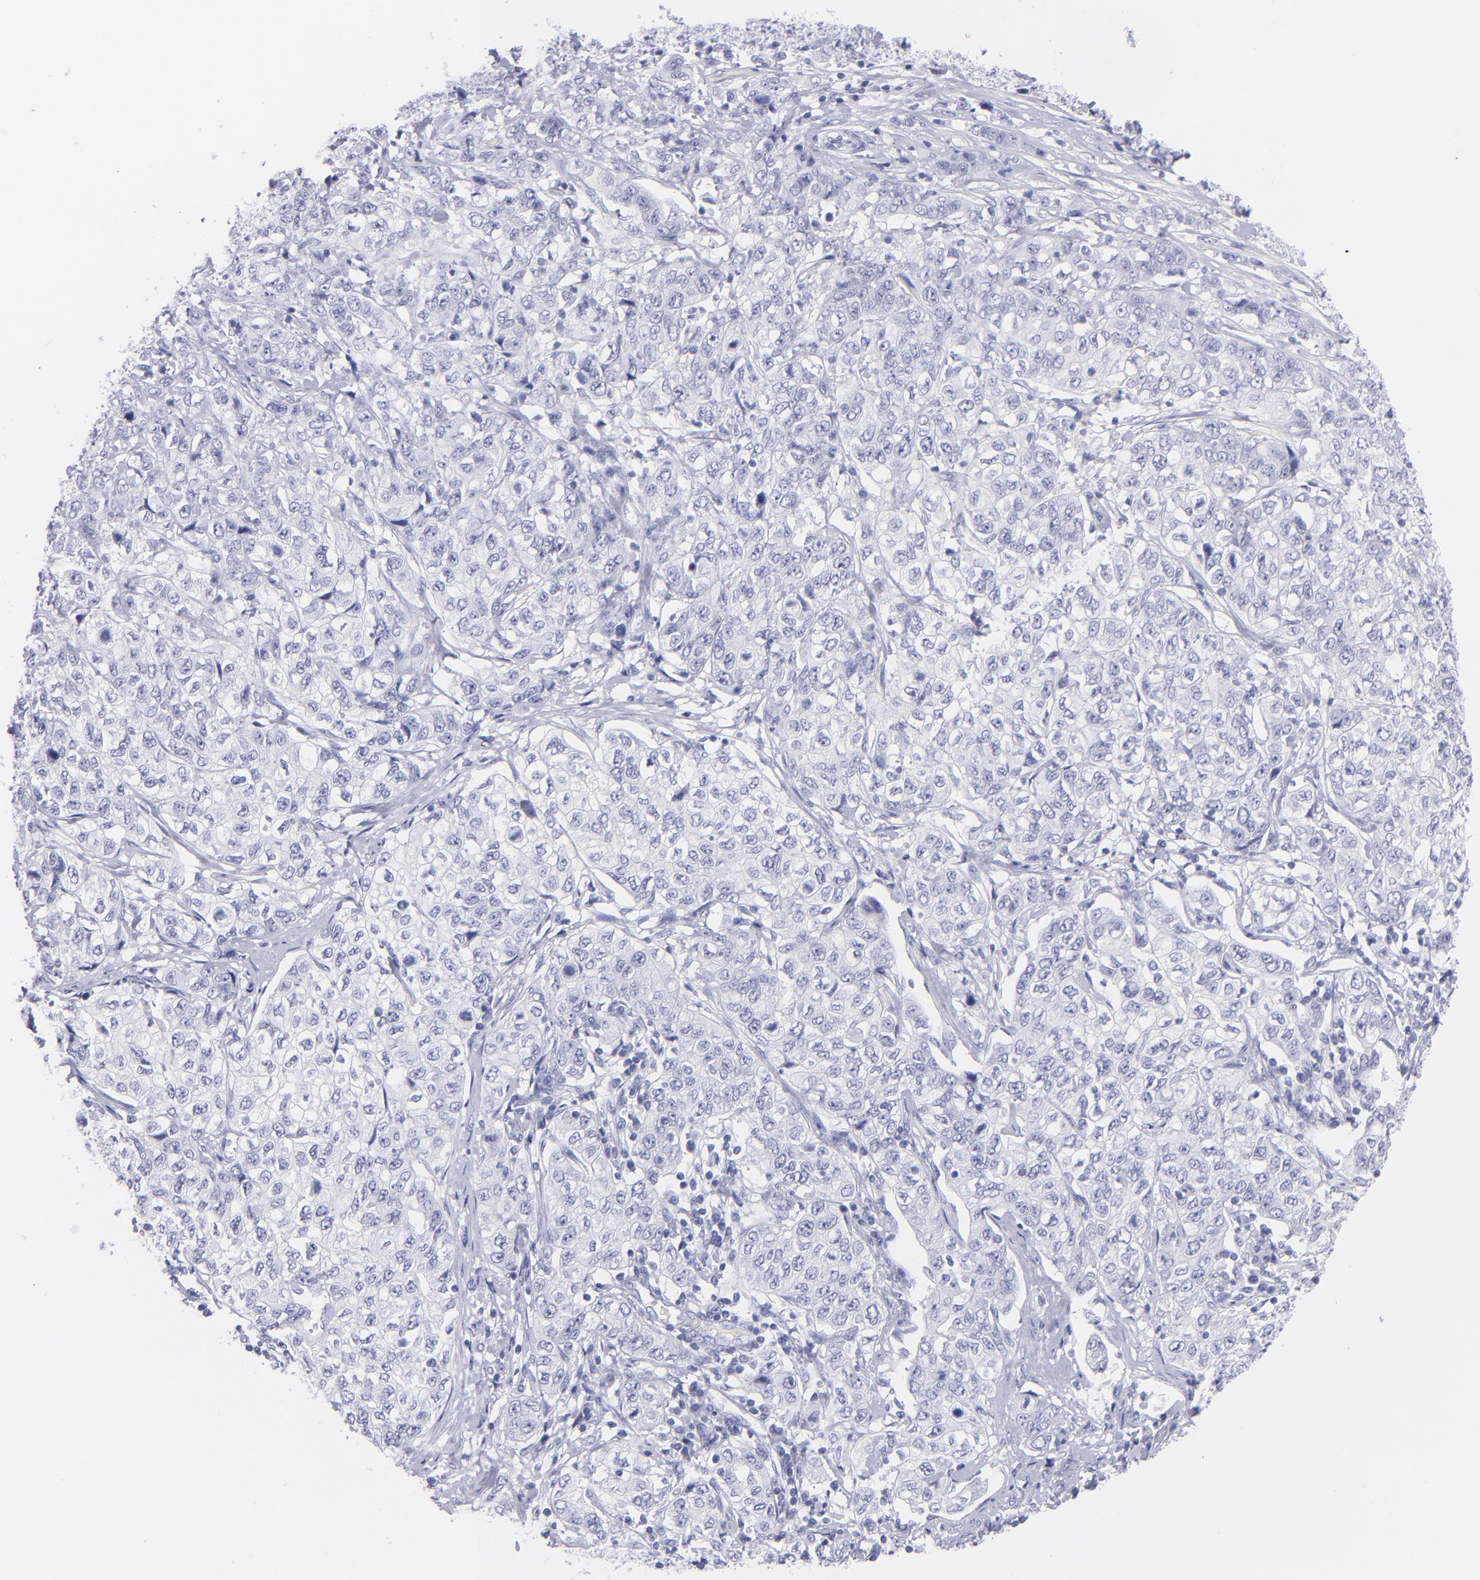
{"staining": {"intensity": "negative", "quantity": "none", "location": "none"}, "tissue": "stomach cancer", "cell_type": "Tumor cells", "image_type": "cancer", "snomed": [{"axis": "morphology", "description": "Adenocarcinoma, NOS"}, {"axis": "topography", "description": "Stomach"}], "caption": "Micrograph shows no protein expression in tumor cells of stomach cancer tissue. (DAB IHC visualized using brightfield microscopy, high magnification).", "gene": "CNP", "patient": {"sex": "male", "age": 48}}